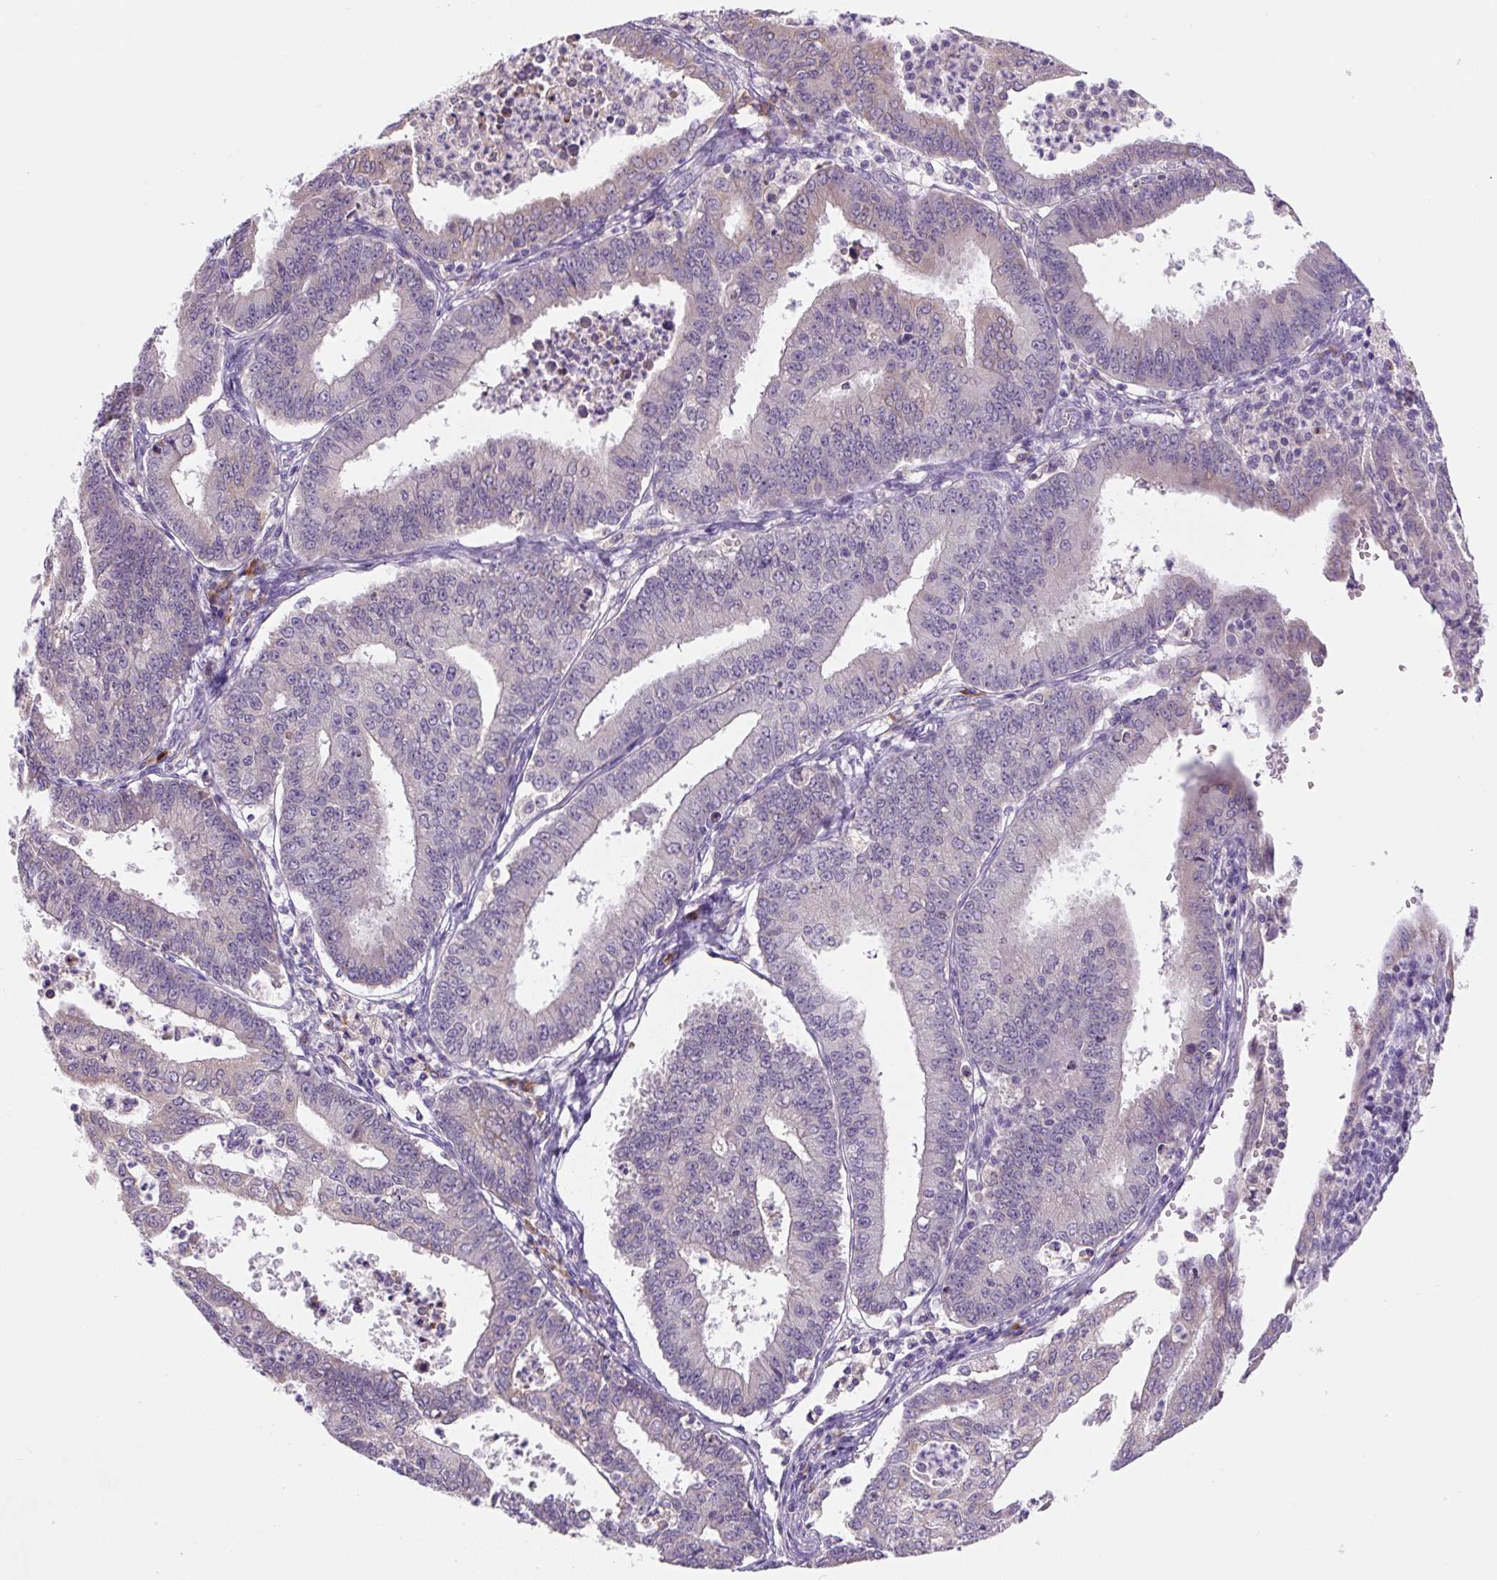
{"staining": {"intensity": "negative", "quantity": "none", "location": "none"}, "tissue": "endometrial cancer", "cell_type": "Tumor cells", "image_type": "cancer", "snomed": [{"axis": "morphology", "description": "Adenocarcinoma, NOS"}, {"axis": "topography", "description": "Endometrium"}], "caption": "This is an IHC image of human endometrial adenocarcinoma. There is no expression in tumor cells.", "gene": "FZD5", "patient": {"sex": "female", "age": 73}}